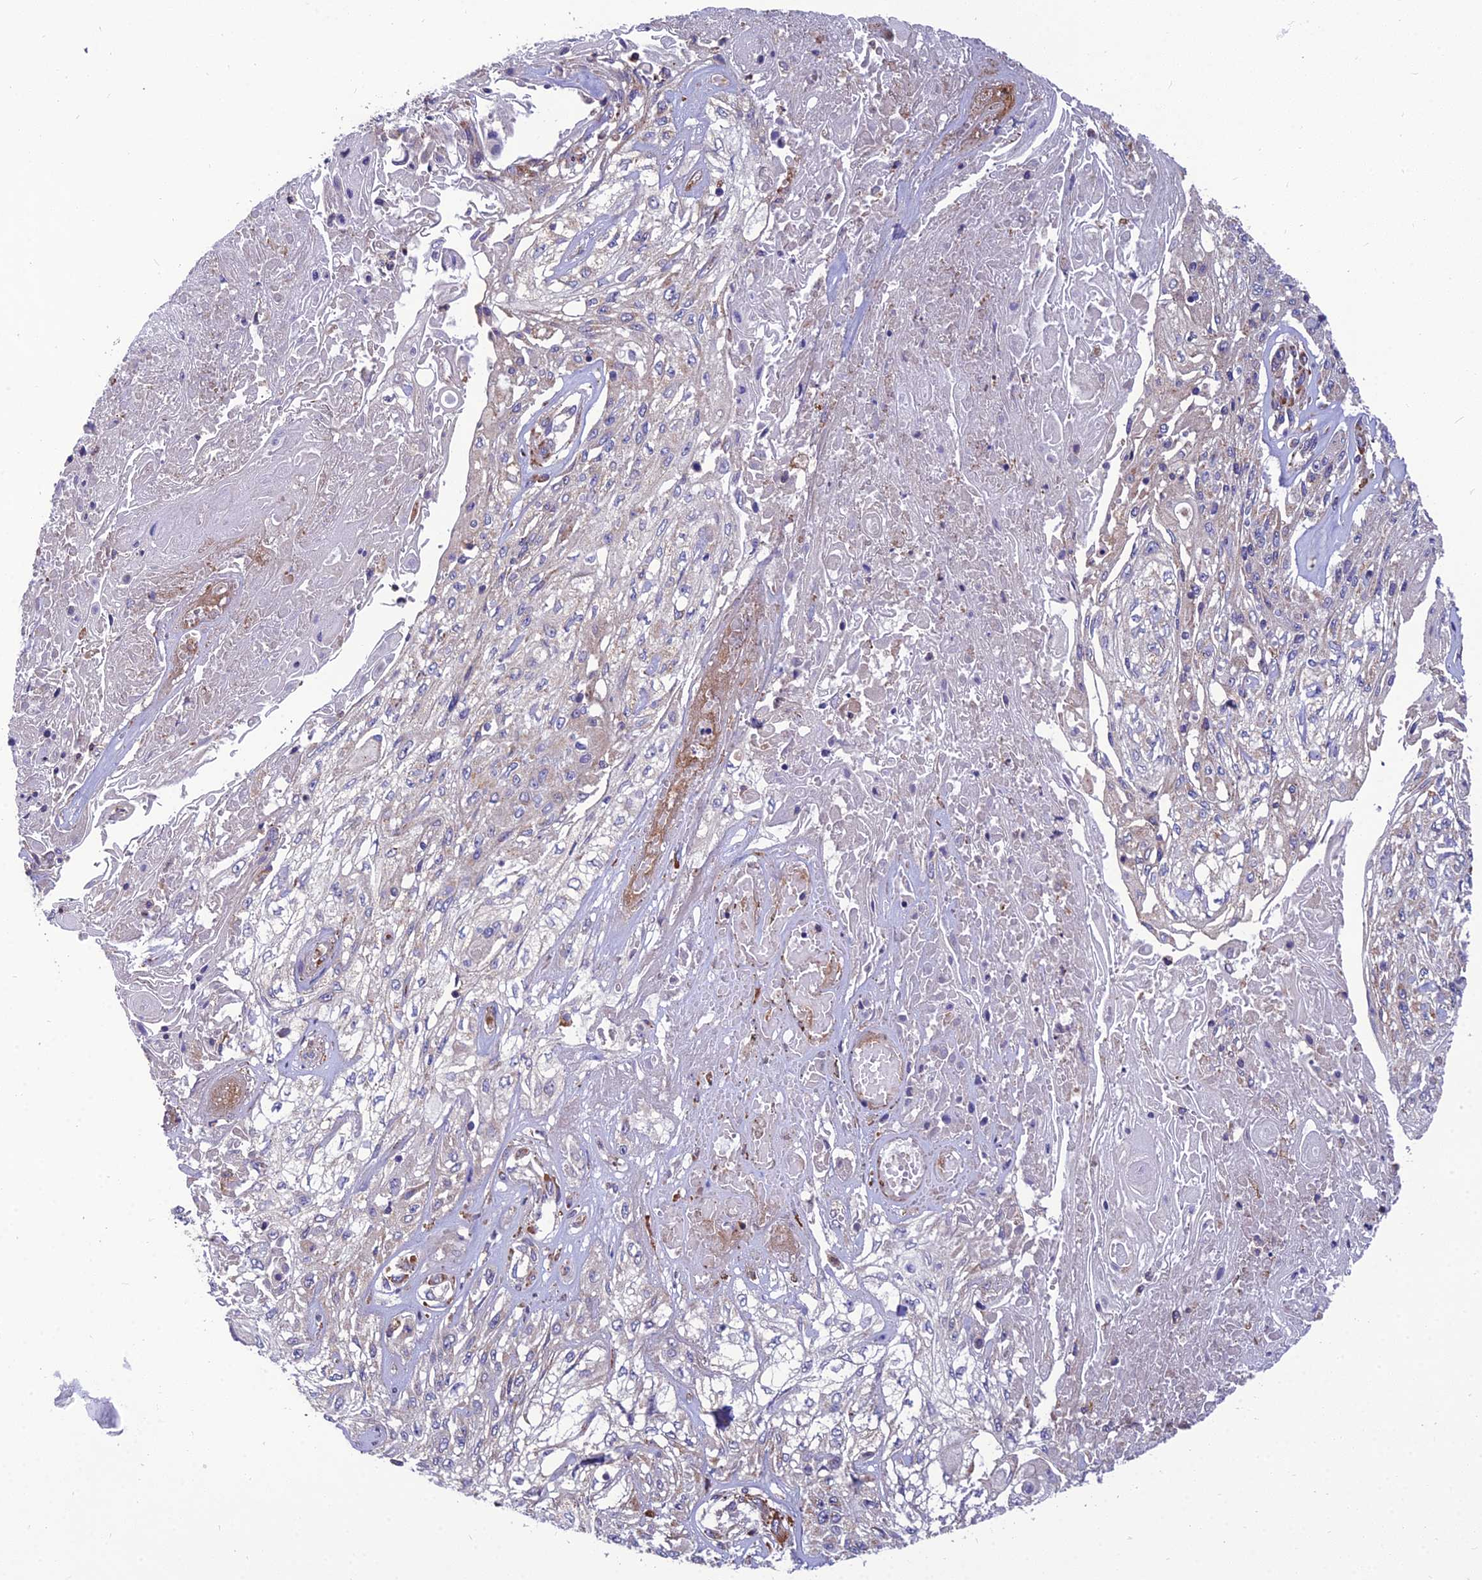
{"staining": {"intensity": "negative", "quantity": "none", "location": "none"}, "tissue": "skin cancer", "cell_type": "Tumor cells", "image_type": "cancer", "snomed": [{"axis": "morphology", "description": "Squamous cell carcinoma, NOS"}, {"axis": "morphology", "description": "Squamous cell carcinoma, metastatic, NOS"}, {"axis": "topography", "description": "Skin"}, {"axis": "topography", "description": "Lymph node"}], "caption": "DAB immunohistochemical staining of human skin cancer demonstrates no significant positivity in tumor cells. (IHC, brightfield microscopy, high magnification).", "gene": "UMAD1", "patient": {"sex": "male", "age": 75}}